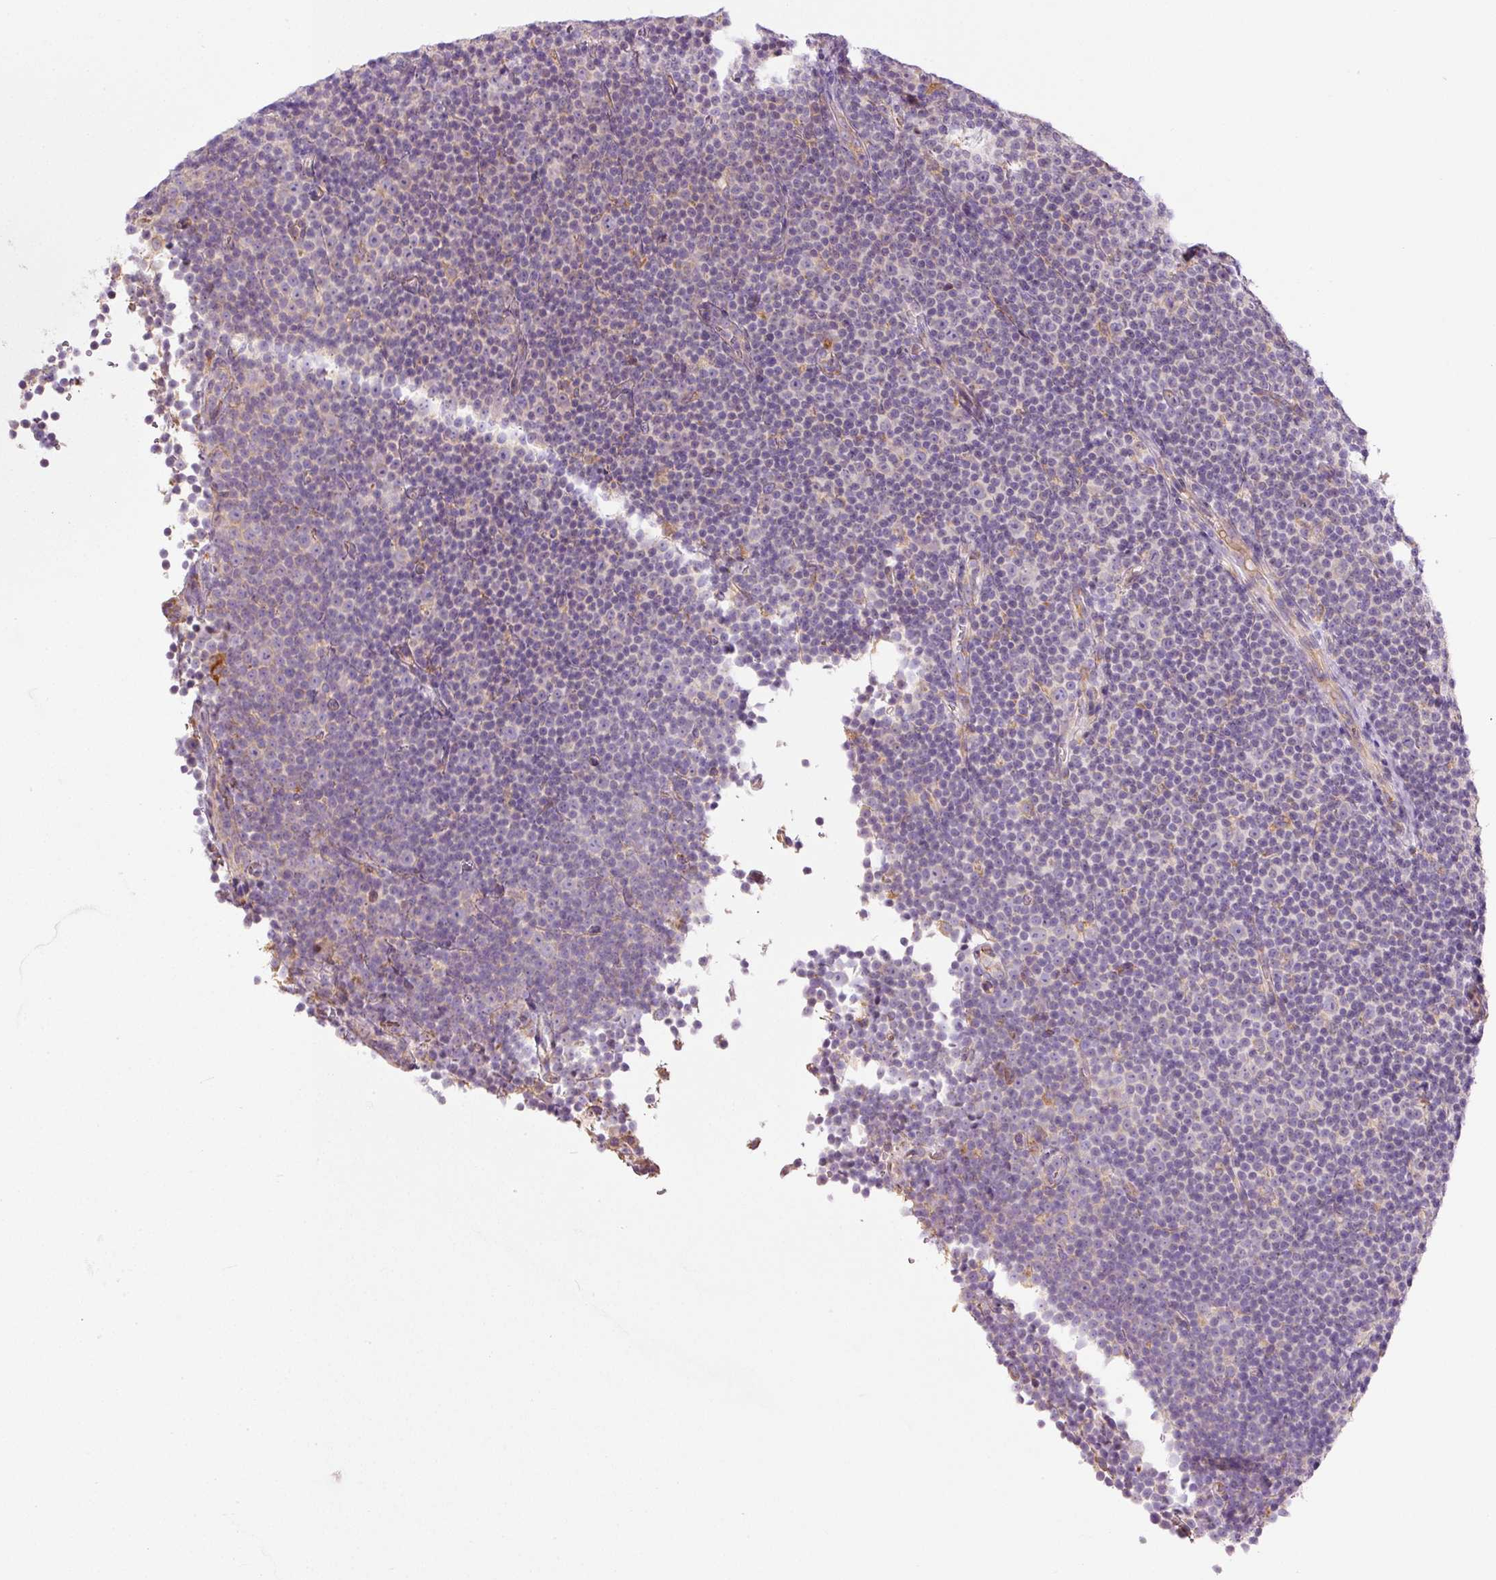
{"staining": {"intensity": "negative", "quantity": "none", "location": "none"}, "tissue": "lymphoma", "cell_type": "Tumor cells", "image_type": "cancer", "snomed": [{"axis": "morphology", "description": "Malignant lymphoma, non-Hodgkin's type, Low grade"}, {"axis": "topography", "description": "Lymph node"}], "caption": "The photomicrograph displays no significant staining in tumor cells of malignant lymphoma, non-Hodgkin's type (low-grade). The staining was performed using DAB to visualize the protein expression in brown, while the nuclei were stained in blue with hematoxylin (Magnification: 20x).", "gene": "MORN4", "patient": {"sex": "female", "age": 67}}